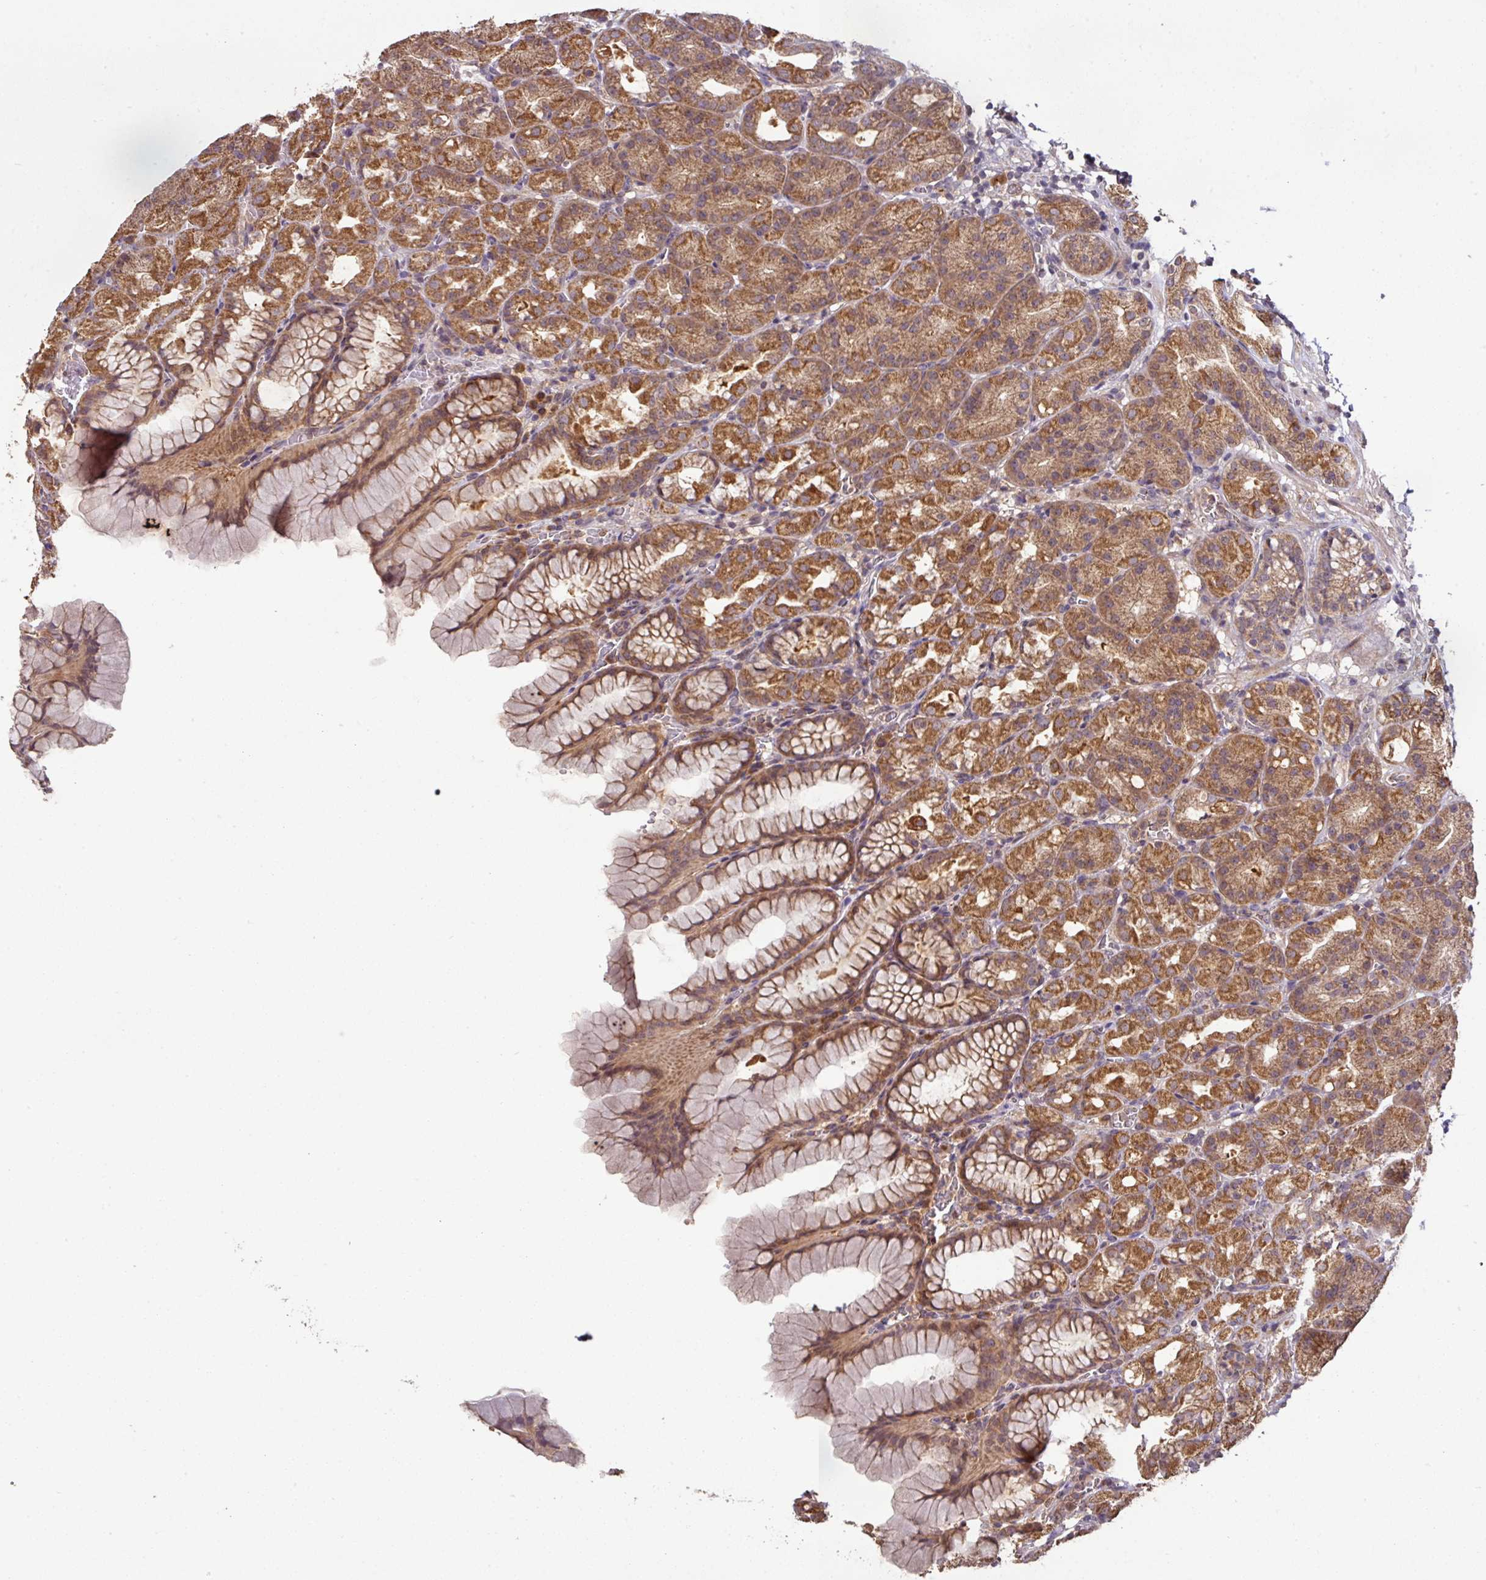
{"staining": {"intensity": "strong", "quantity": ">75%", "location": "cytoplasmic/membranous"}, "tissue": "stomach", "cell_type": "Glandular cells", "image_type": "normal", "snomed": [{"axis": "morphology", "description": "Normal tissue, NOS"}, {"axis": "topography", "description": "Stomach, upper"}], "caption": "Strong cytoplasmic/membranous positivity is identified in approximately >75% of glandular cells in benign stomach.", "gene": "MRRF", "patient": {"sex": "female", "age": 81}}